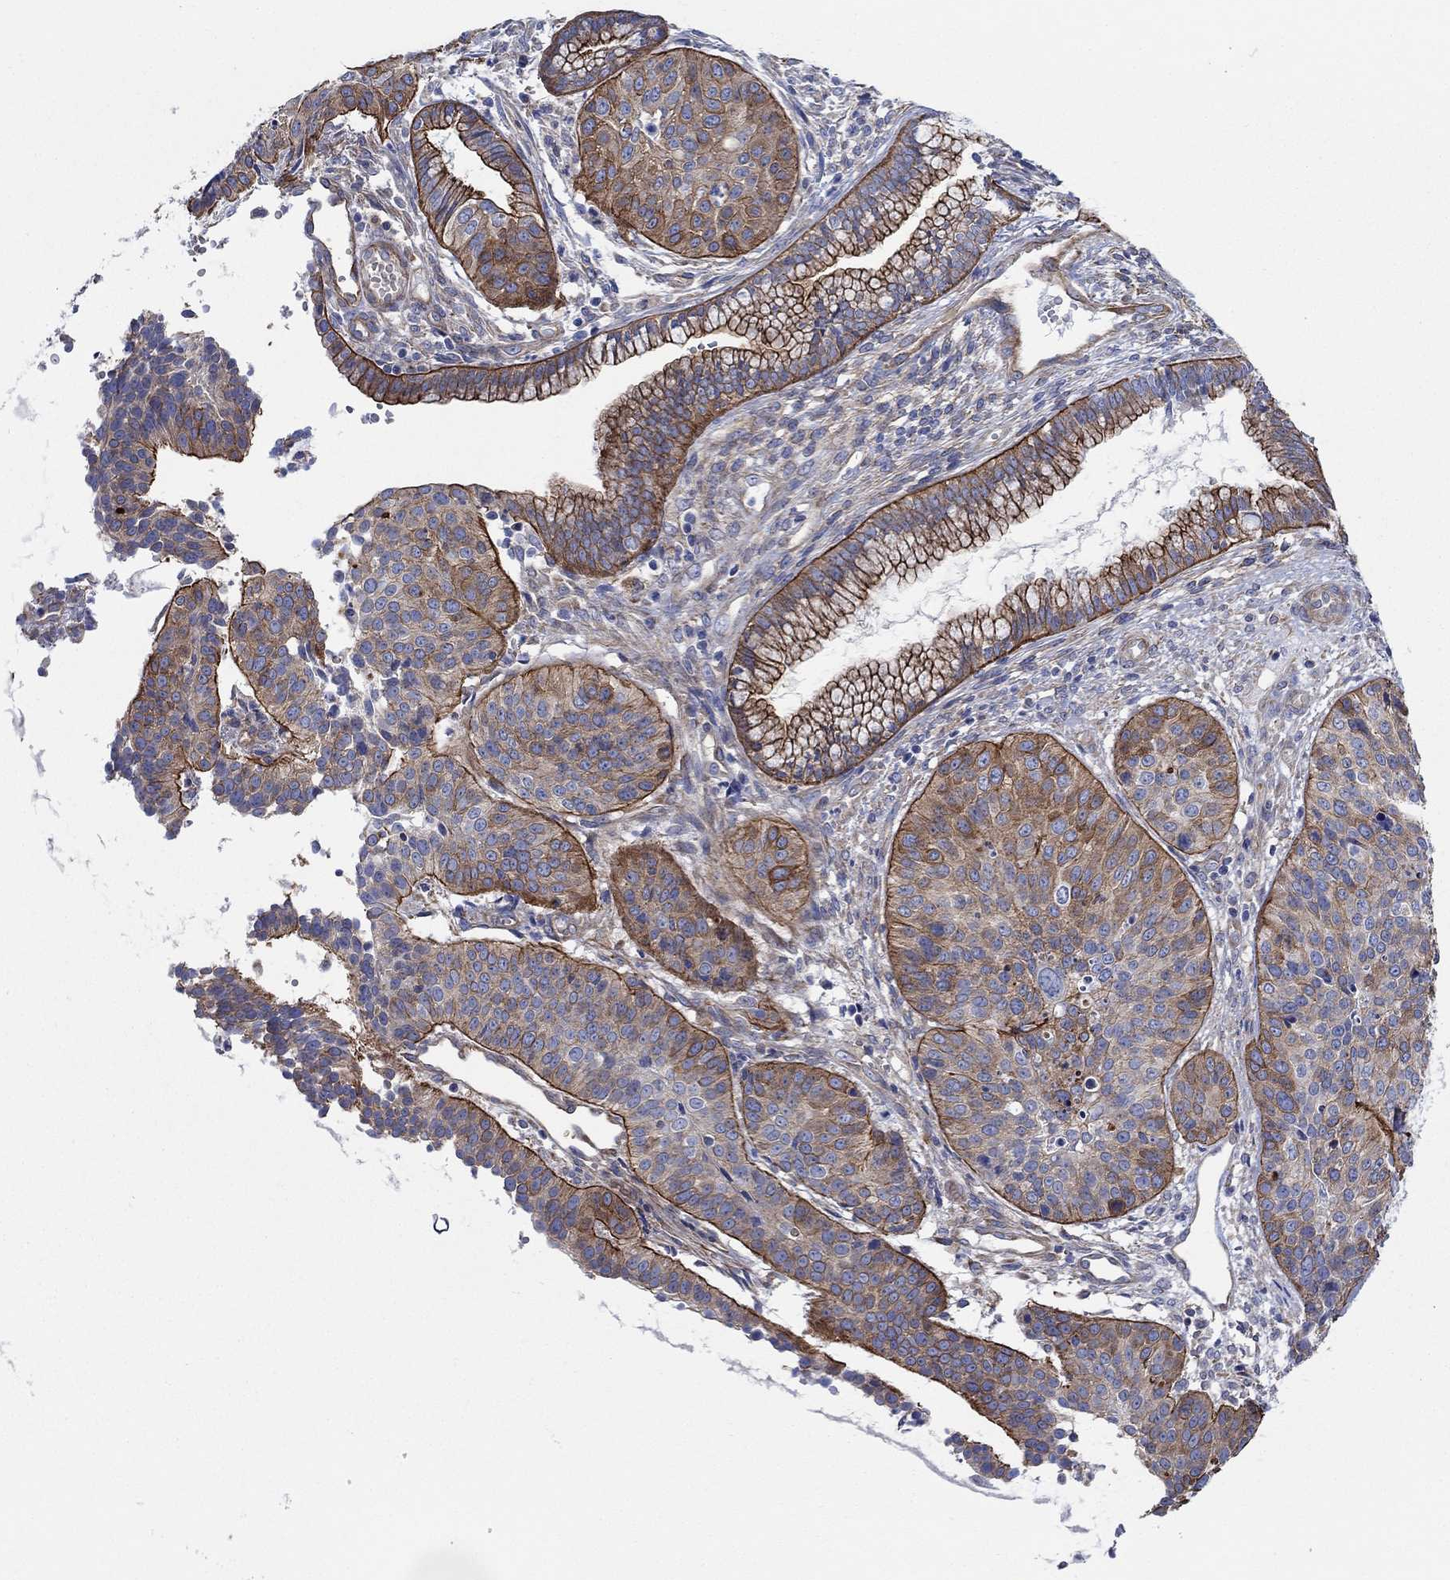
{"staining": {"intensity": "strong", "quantity": "25%-75%", "location": "cytoplasmic/membranous"}, "tissue": "cervical cancer", "cell_type": "Tumor cells", "image_type": "cancer", "snomed": [{"axis": "morphology", "description": "Normal tissue, NOS"}, {"axis": "morphology", "description": "Squamous cell carcinoma, NOS"}, {"axis": "topography", "description": "Cervix"}], "caption": "Brown immunohistochemical staining in squamous cell carcinoma (cervical) demonstrates strong cytoplasmic/membranous staining in about 25%-75% of tumor cells.", "gene": "FMN1", "patient": {"sex": "female", "age": 39}}